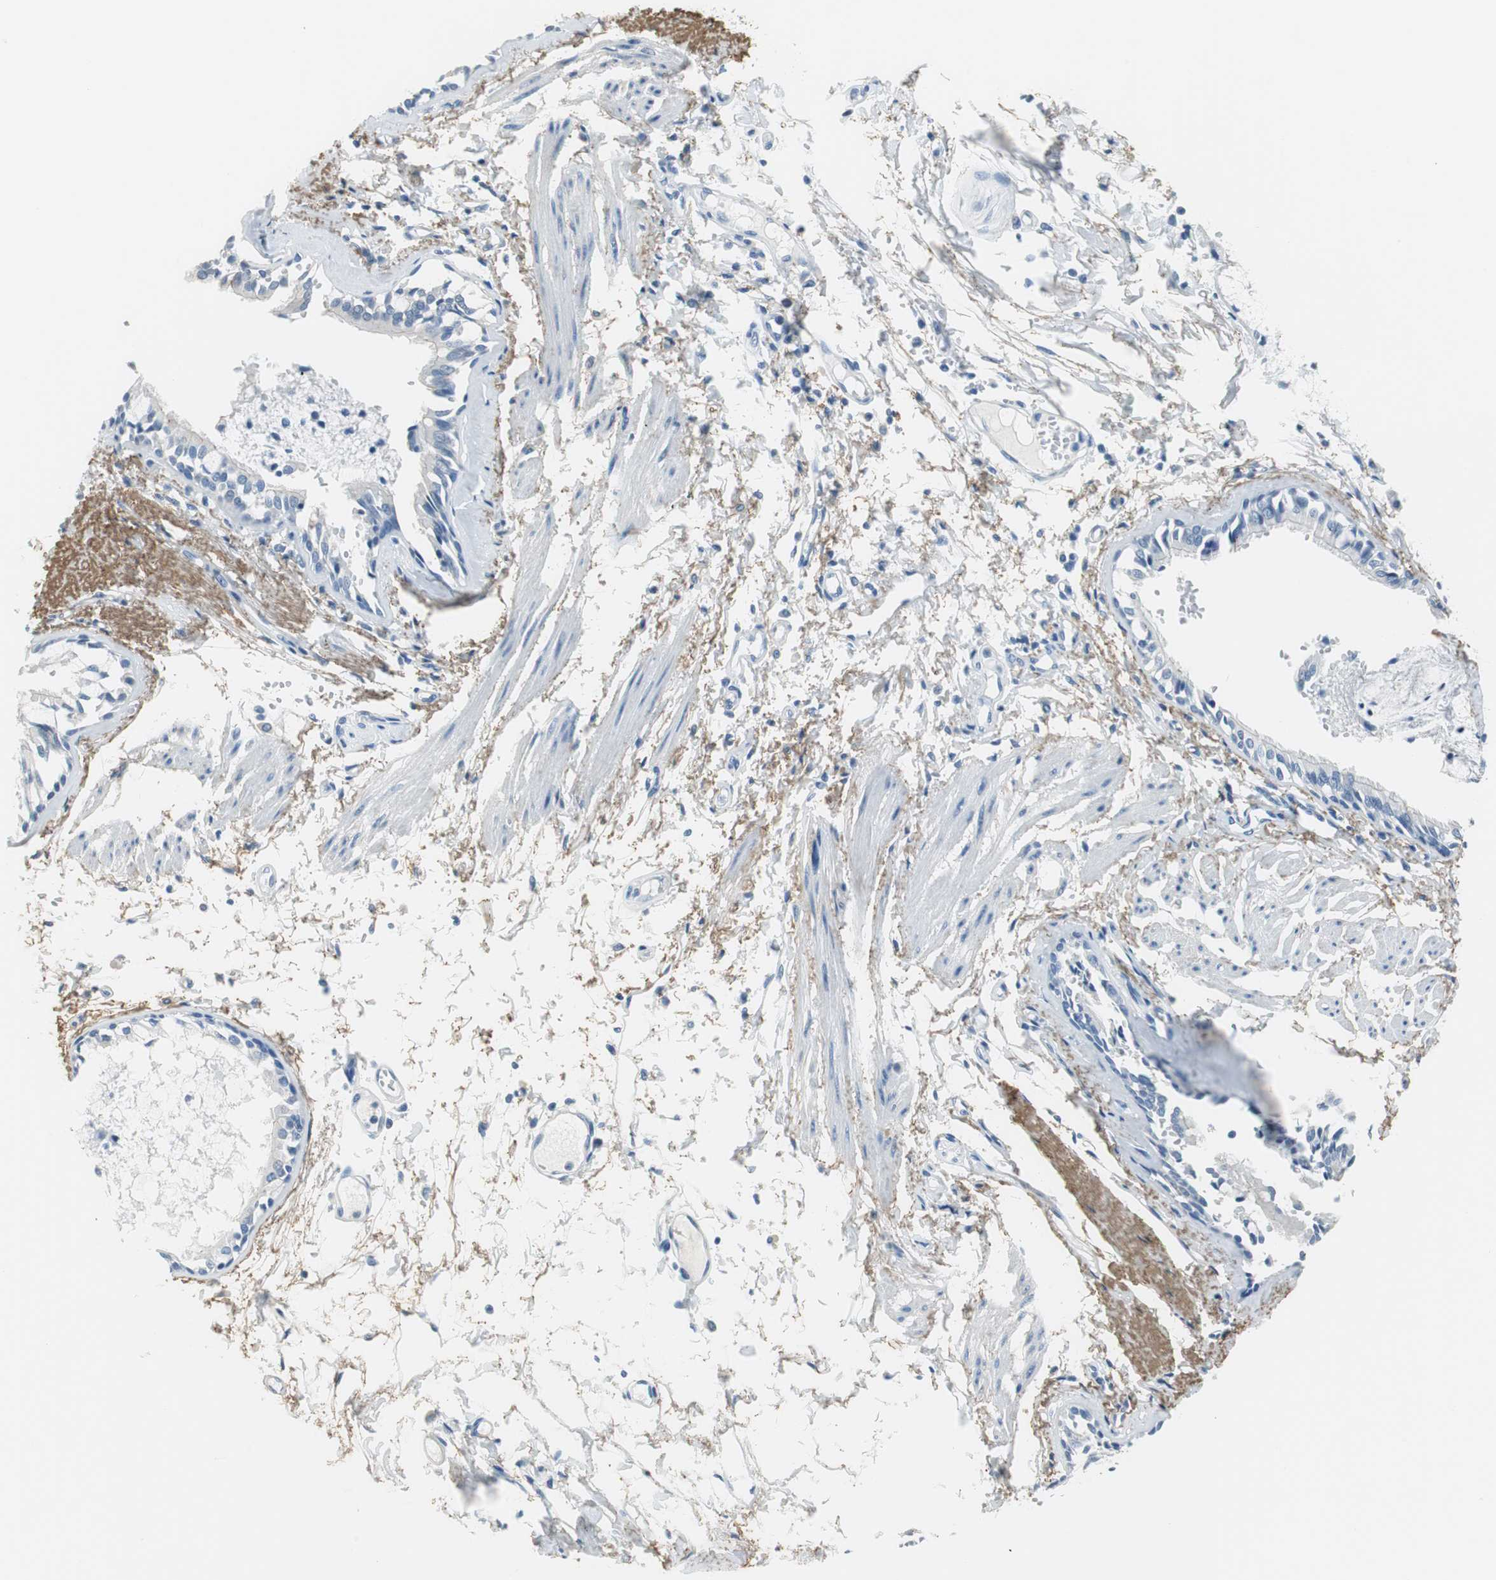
{"staining": {"intensity": "negative", "quantity": "none", "location": "none"}, "tissue": "bronchus", "cell_type": "Respiratory epithelial cells", "image_type": "normal", "snomed": [{"axis": "morphology", "description": "Normal tissue, NOS"}, {"axis": "topography", "description": "Bronchus"}, {"axis": "topography", "description": "Lung"}], "caption": "Micrograph shows no protein positivity in respiratory epithelial cells of normal bronchus.", "gene": "MUC7", "patient": {"sex": "female", "age": 56}}